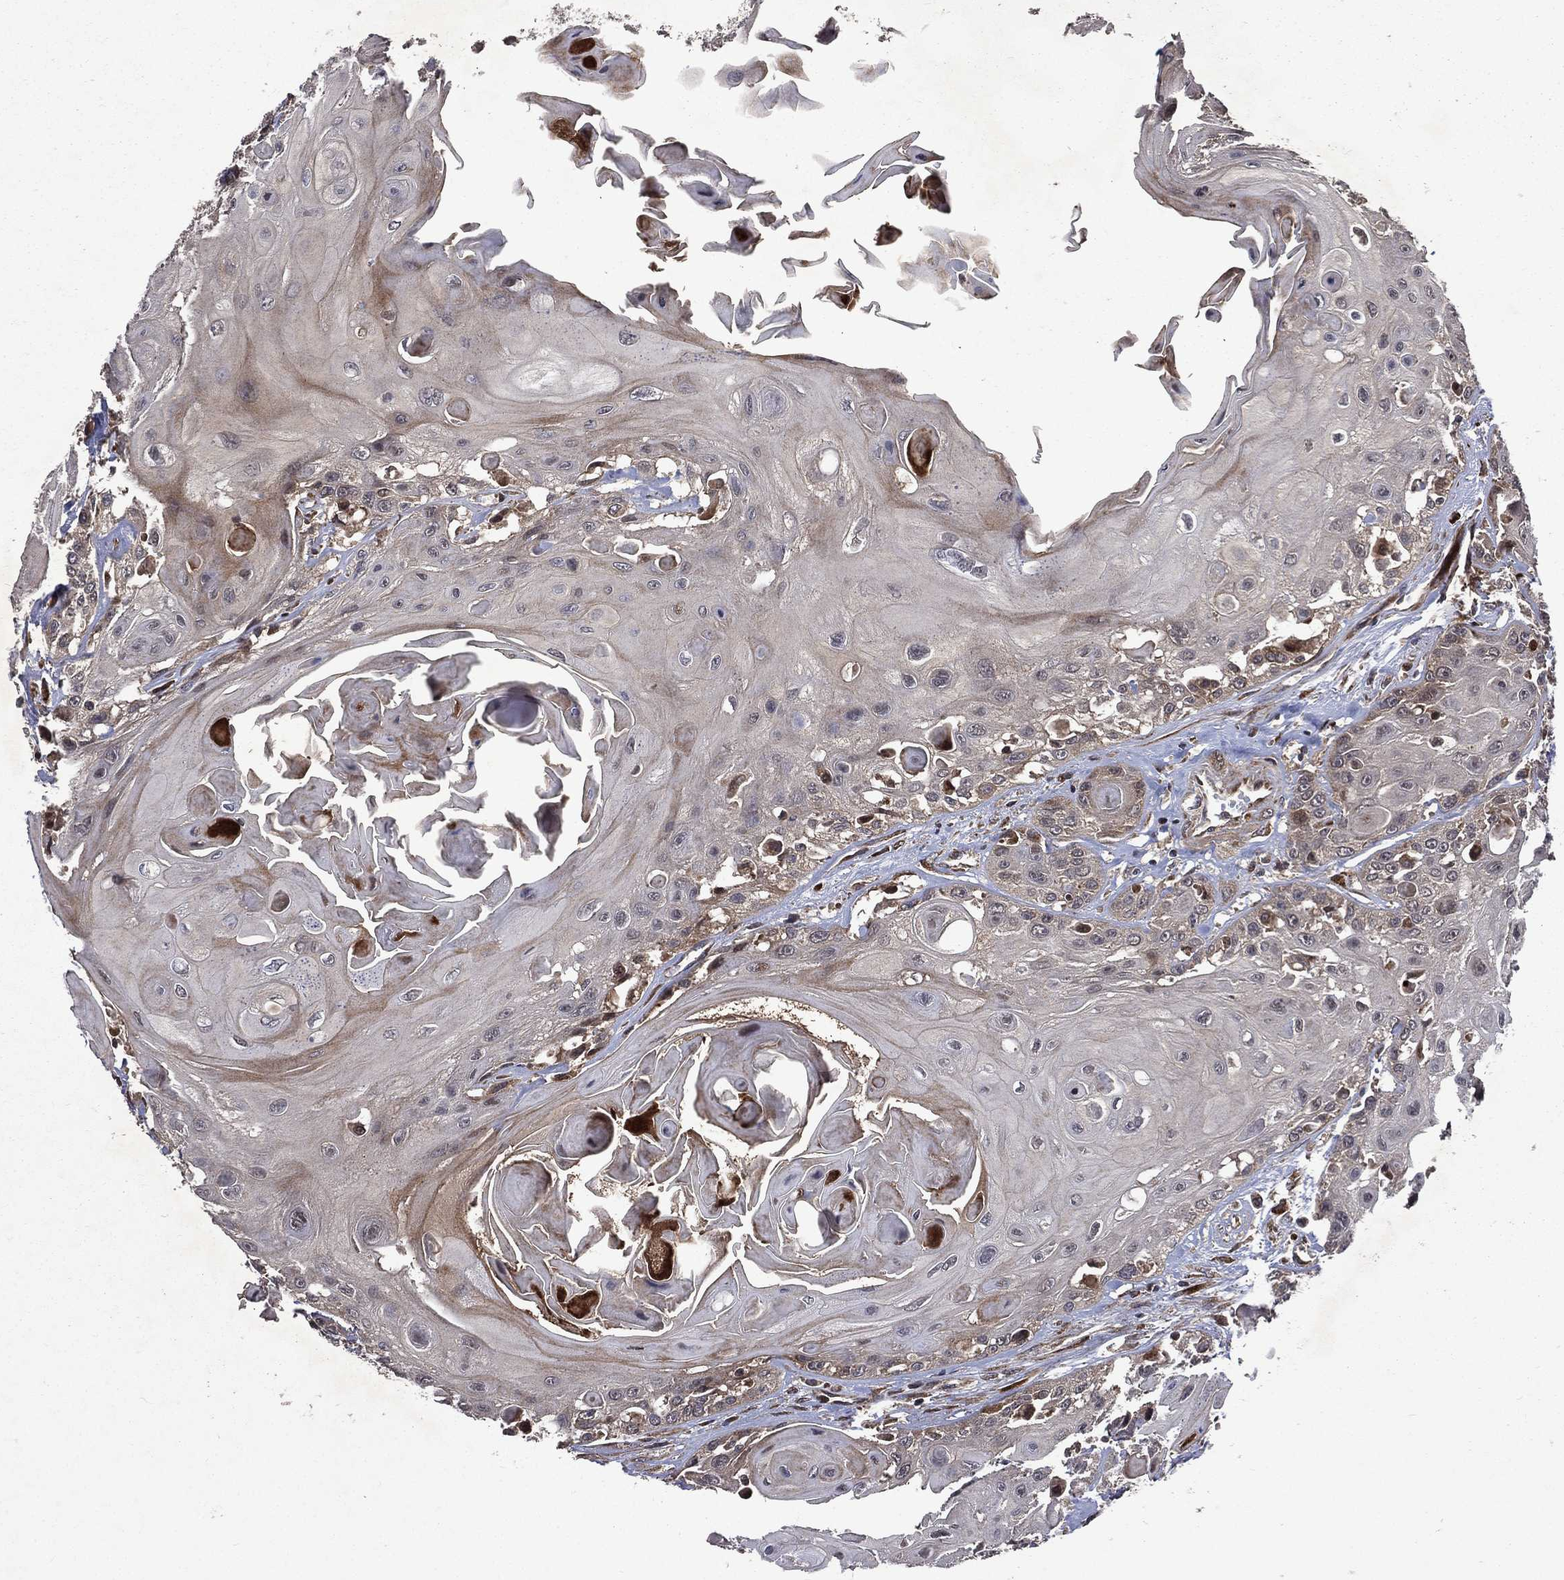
{"staining": {"intensity": "moderate", "quantity": "<25%", "location": "cytoplasmic/membranous"}, "tissue": "head and neck cancer", "cell_type": "Tumor cells", "image_type": "cancer", "snomed": [{"axis": "morphology", "description": "Squamous cell carcinoma, NOS"}, {"axis": "topography", "description": "Head-Neck"}], "caption": "The photomicrograph shows a brown stain indicating the presence of a protein in the cytoplasmic/membranous of tumor cells in head and neck cancer (squamous cell carcinoma).", "gene": "RAB11FIP4", "patient": {"sex": "female", "age": 59}}